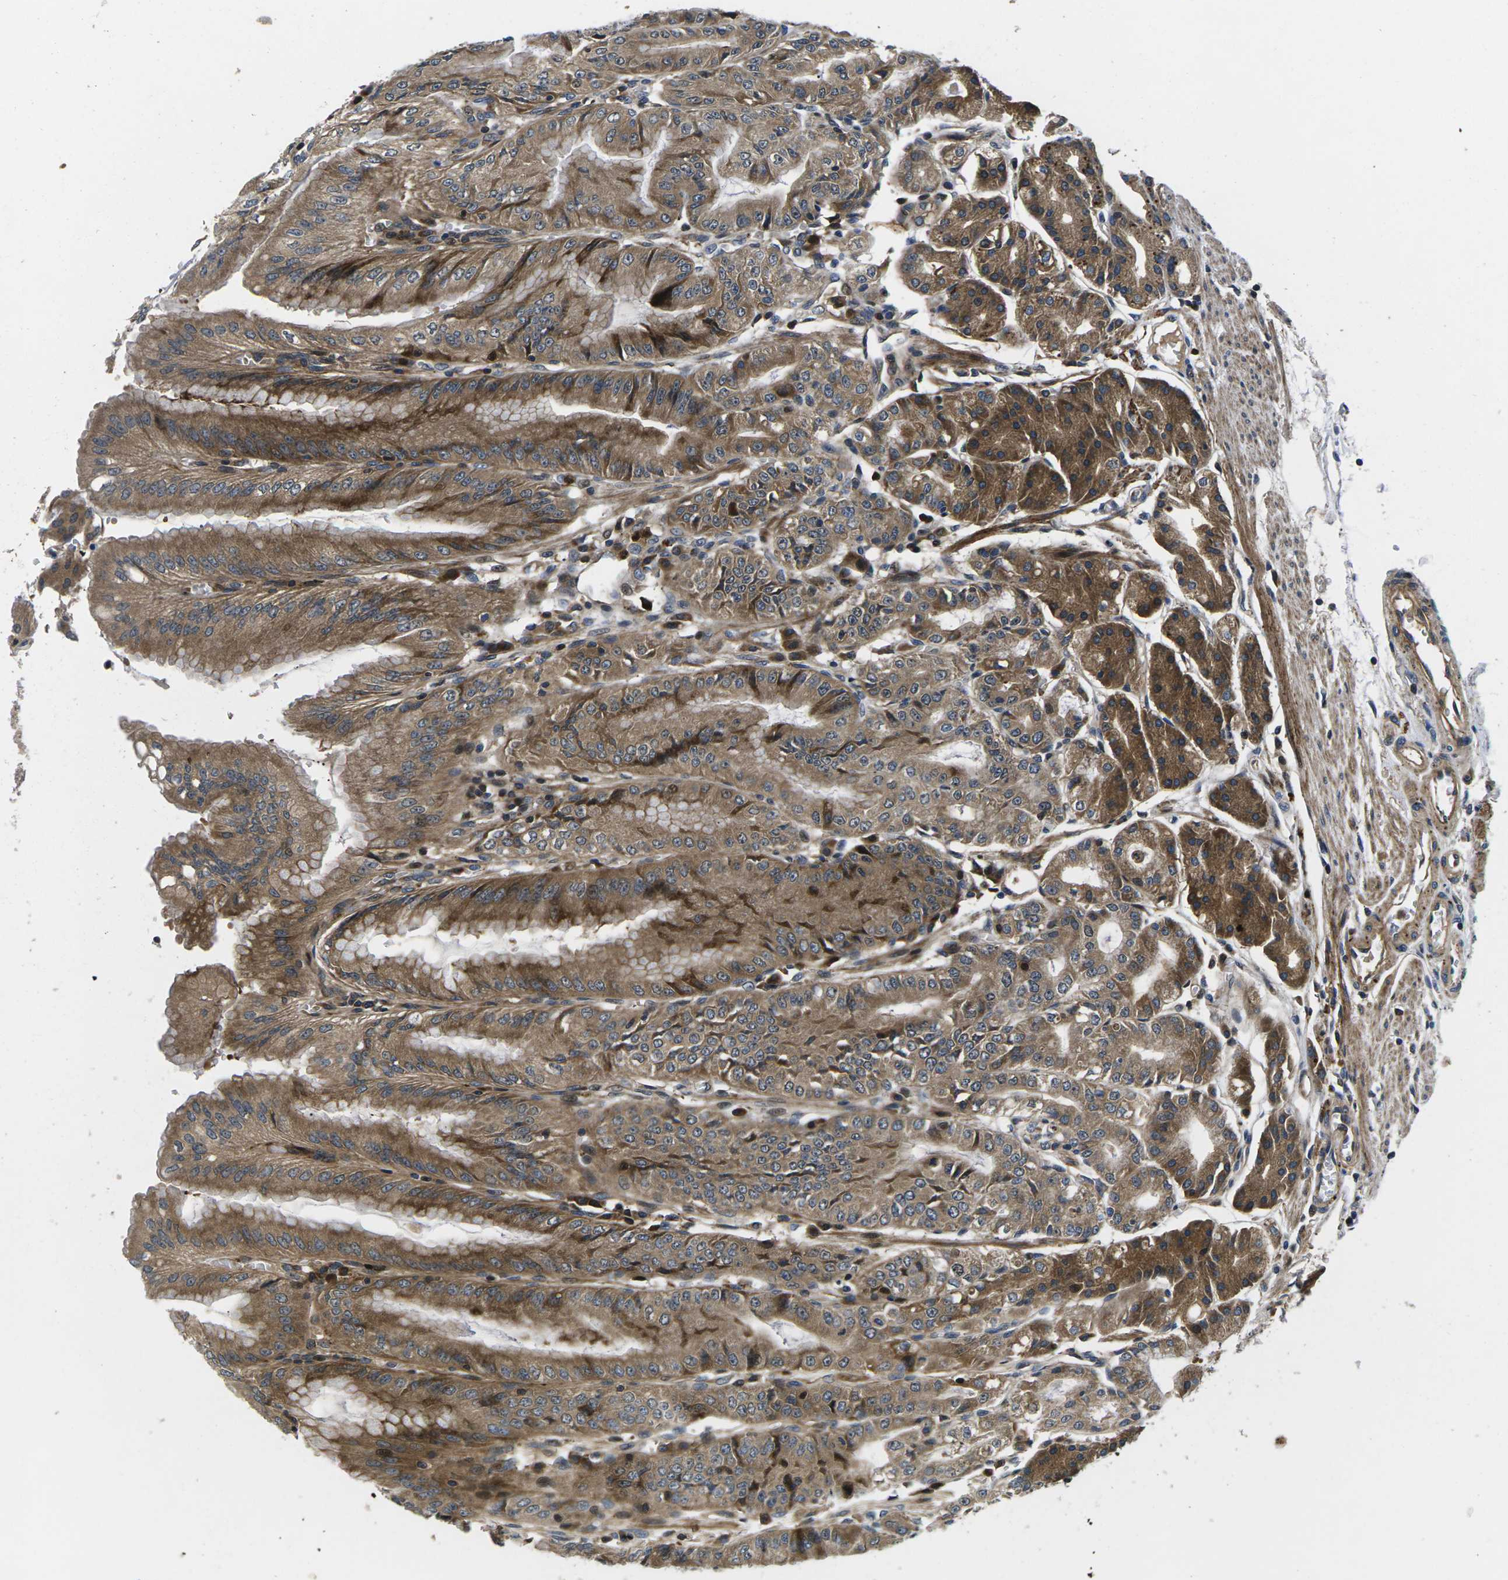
{"staining": {"intensity": "moderate", "quantity": ">75%", "location": "cytoplasmic/membranous"}, "tissue": "stomach", "cell_type": "Glandular cells", "image_type": "normal", "snomed": [{"axis": "morphology", "description": "Normal tissue, NOS"}, {"axis": "topography", "description": "Stomach, lower"}], "caption": "This histopathology image reveals immunohistochemistry staining of normal human stomach, with medium moderate cytoplasmic/membranous expression in approximately >75% of glandular cells.", "gene": "PLCE1", "patient": {"sex": "male", "age": 71}}